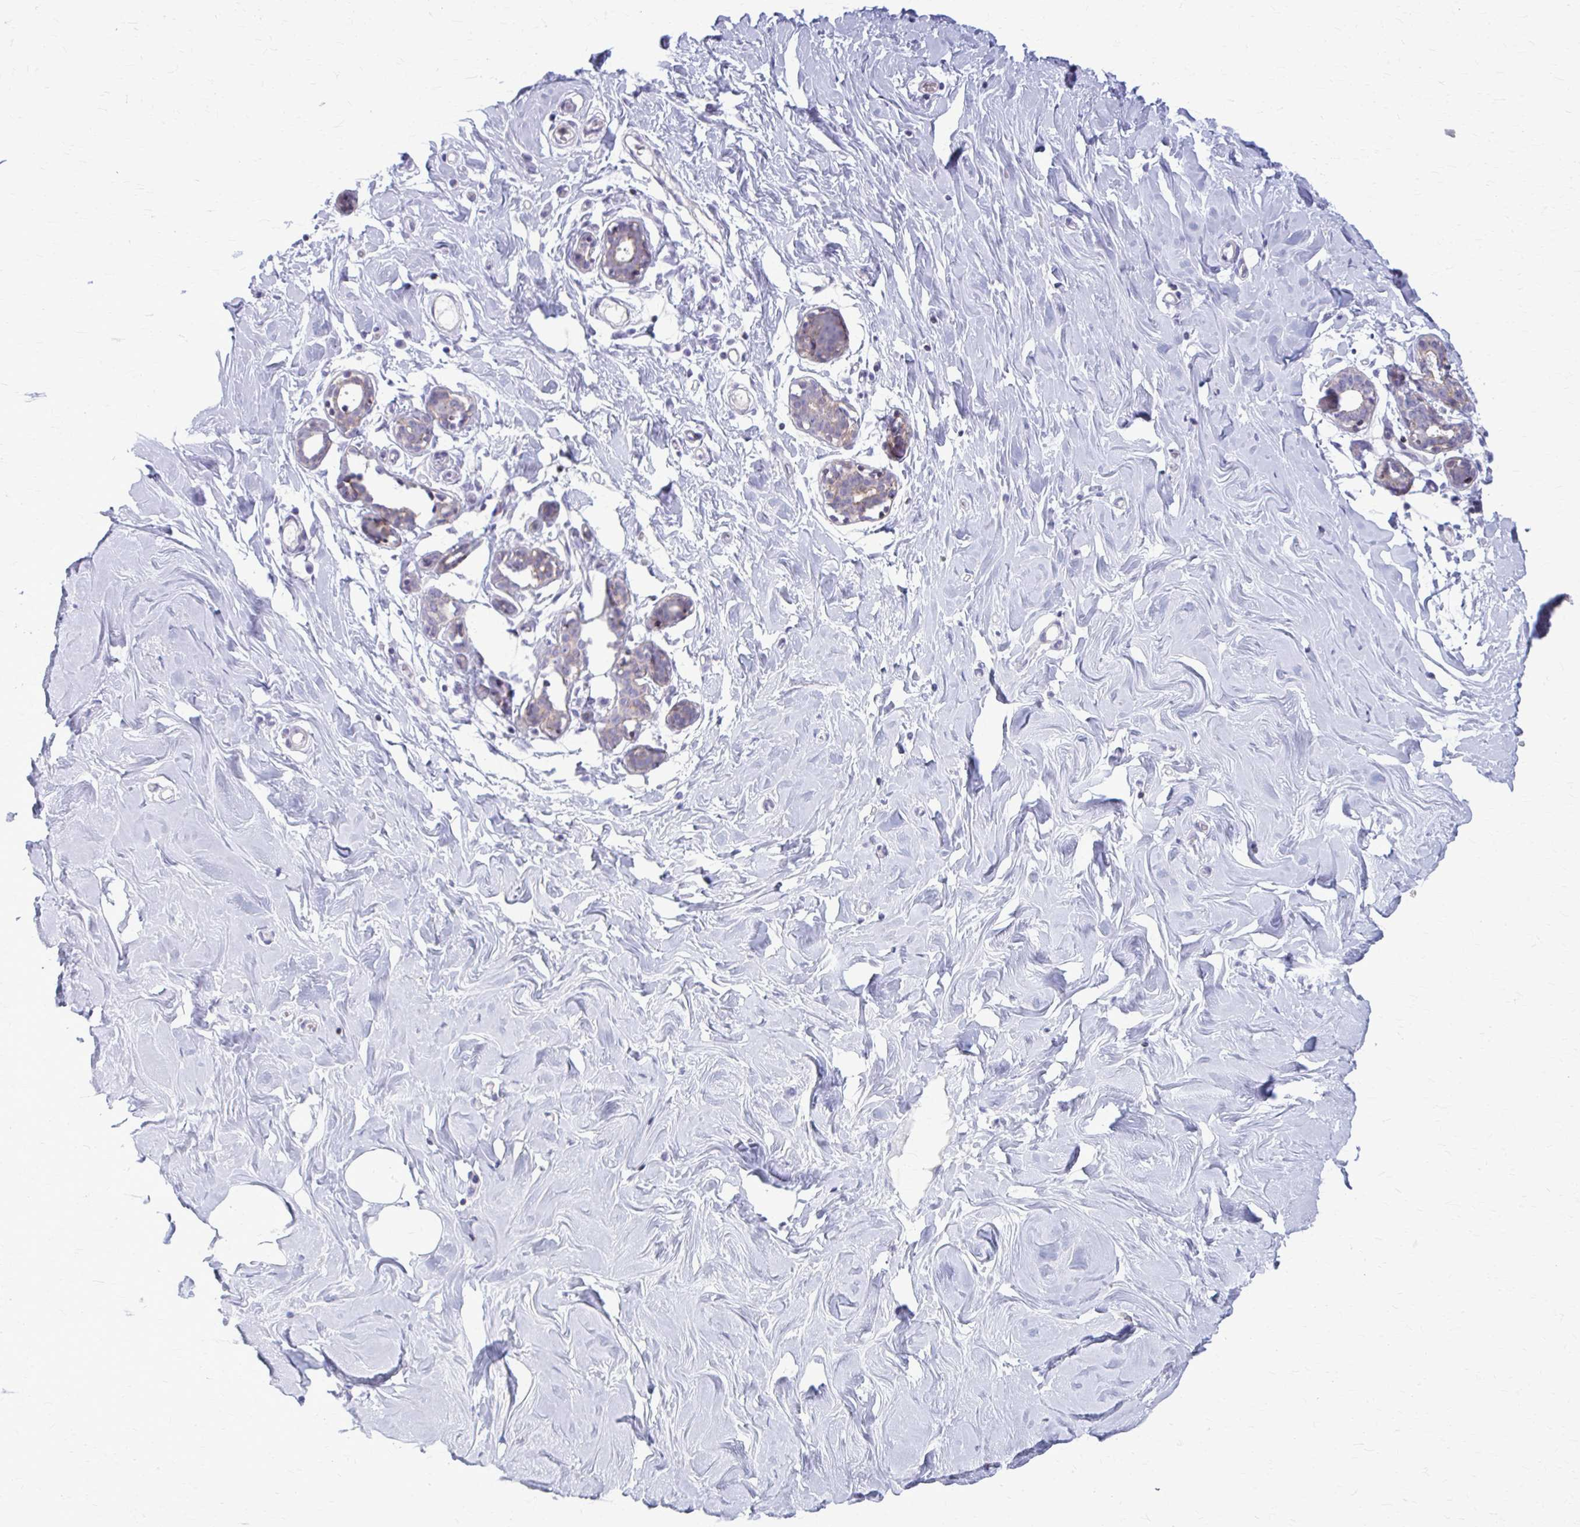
{"staining": {"intensity": "negative", "quantity": "none", "location": "none"}, "tissue": "breast", "cell_type": "Adipocytes", "image_type": "normal", "snomed": [{"axis": "morphology", "description": "Normal tissue, NOS"}, {"axis": "topography", "description": "Breast"}], "caption": "Histopathology image shows no protein staining in adipocytes of unremarkable breast. The staining was performed using DAB (3,3'-diaminobenzidine) to visualize the protein expression in brown, while the nuclei were stained in blue with hematoxylin (Magnification: 20x).", "gene": "PEDS1", "patient": {"sex": "female", "age": 27}}